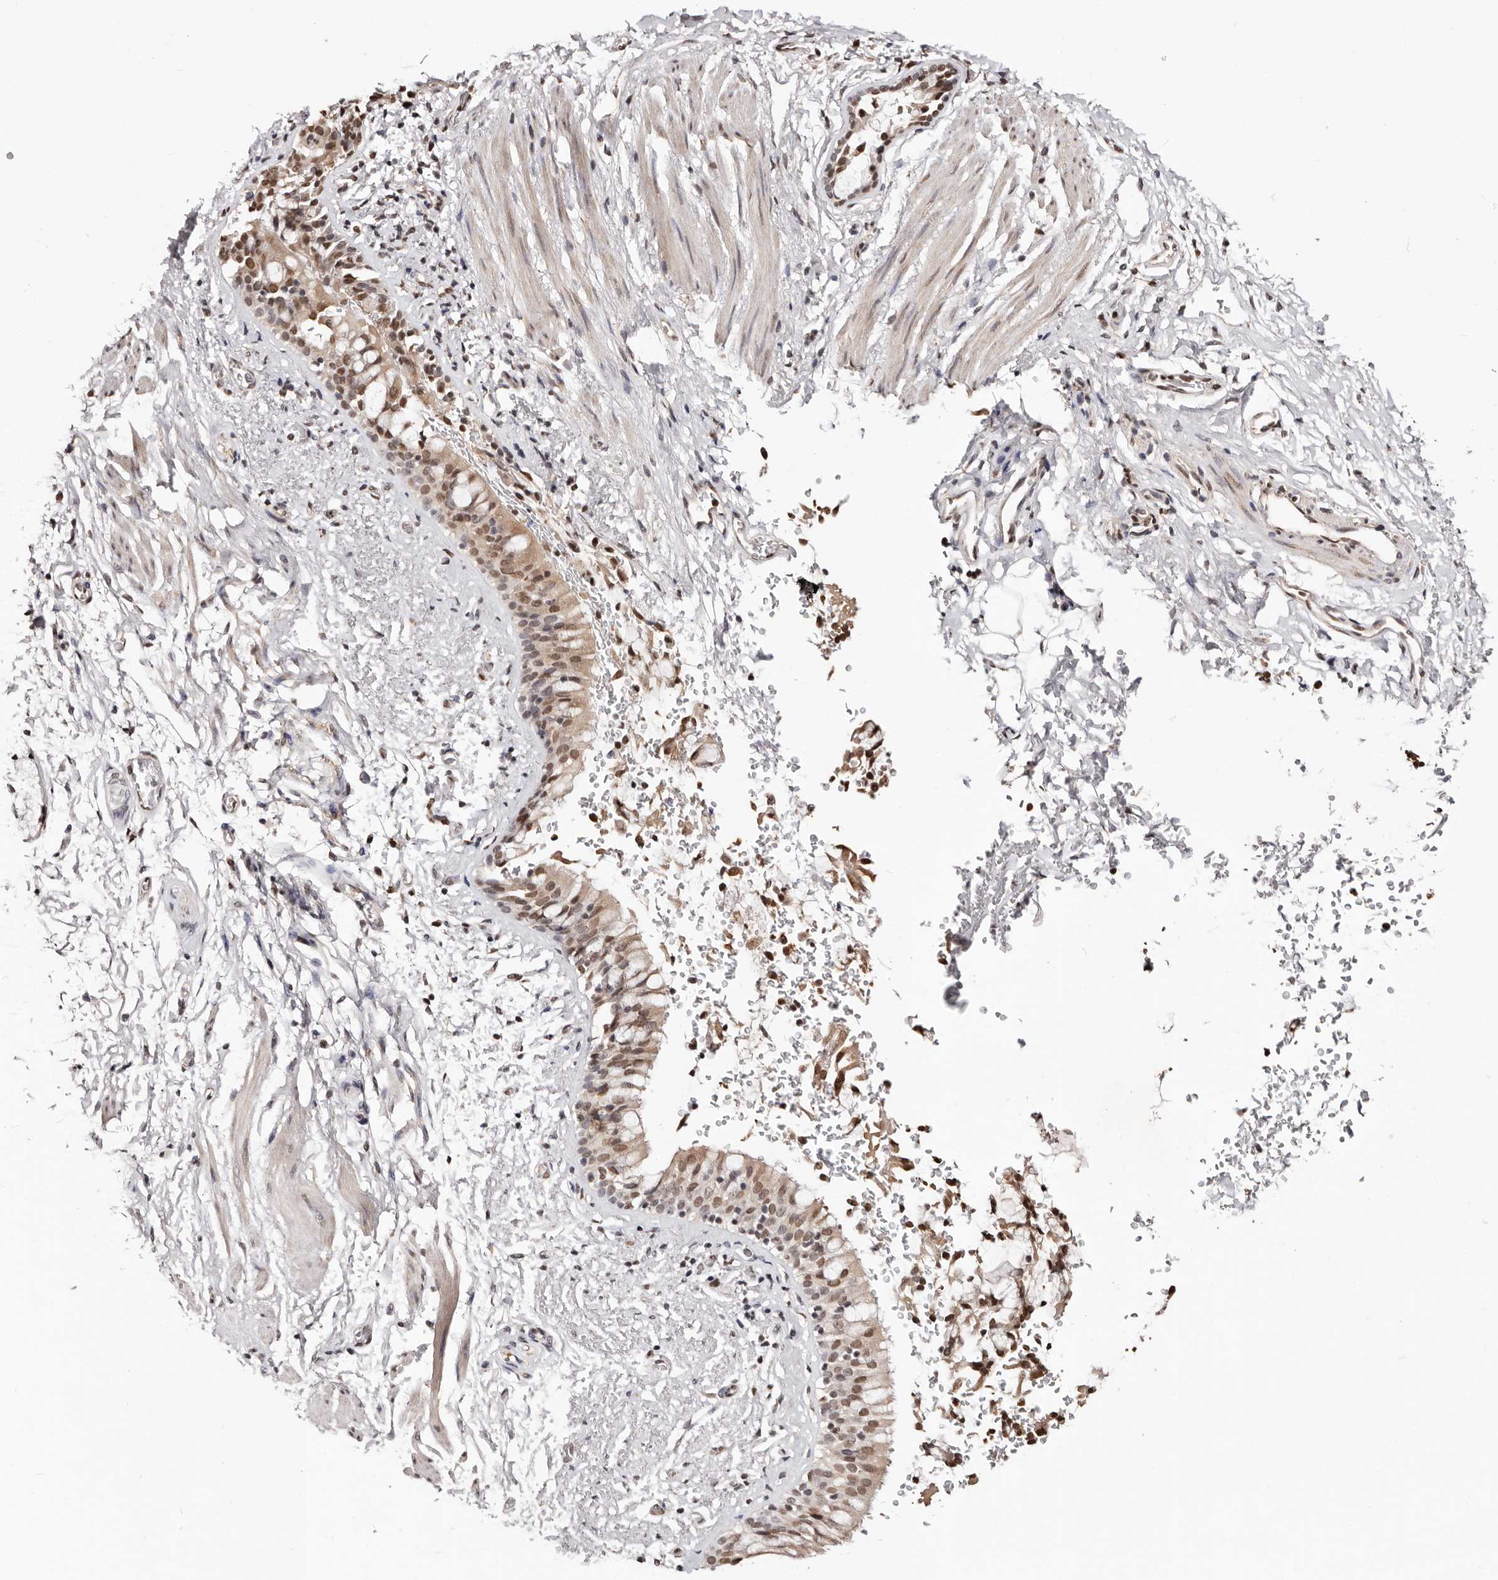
{"staining": {"intensity": "moderate", "quantity": ">75%", "location": "cytoplasmic/membranous,nuclear"}, "tissue": "bronchus", "cell_type": "Respiratory epithelial cells", "image_type": "normal", "snomed": [{"axis": "morphology", "description": "Normal tissue, NOS"}, {"axis": "morphology", "description": "Inflammation, NOS"}, {"axis": "topography", "description": "Cartilage tissue"}, {"axis": "topography", "description": "Bronchus"}, {"axis": "topography", "description": "Lung"}], "caption": "The image displays a brown stain indicating the presence of a protein in the cytoplasmic/membranous,nuclear of respiratory epithelial cells in bronchus.", "gene": "BICRAL", "patient": {"sex": "female", "age": 64}}